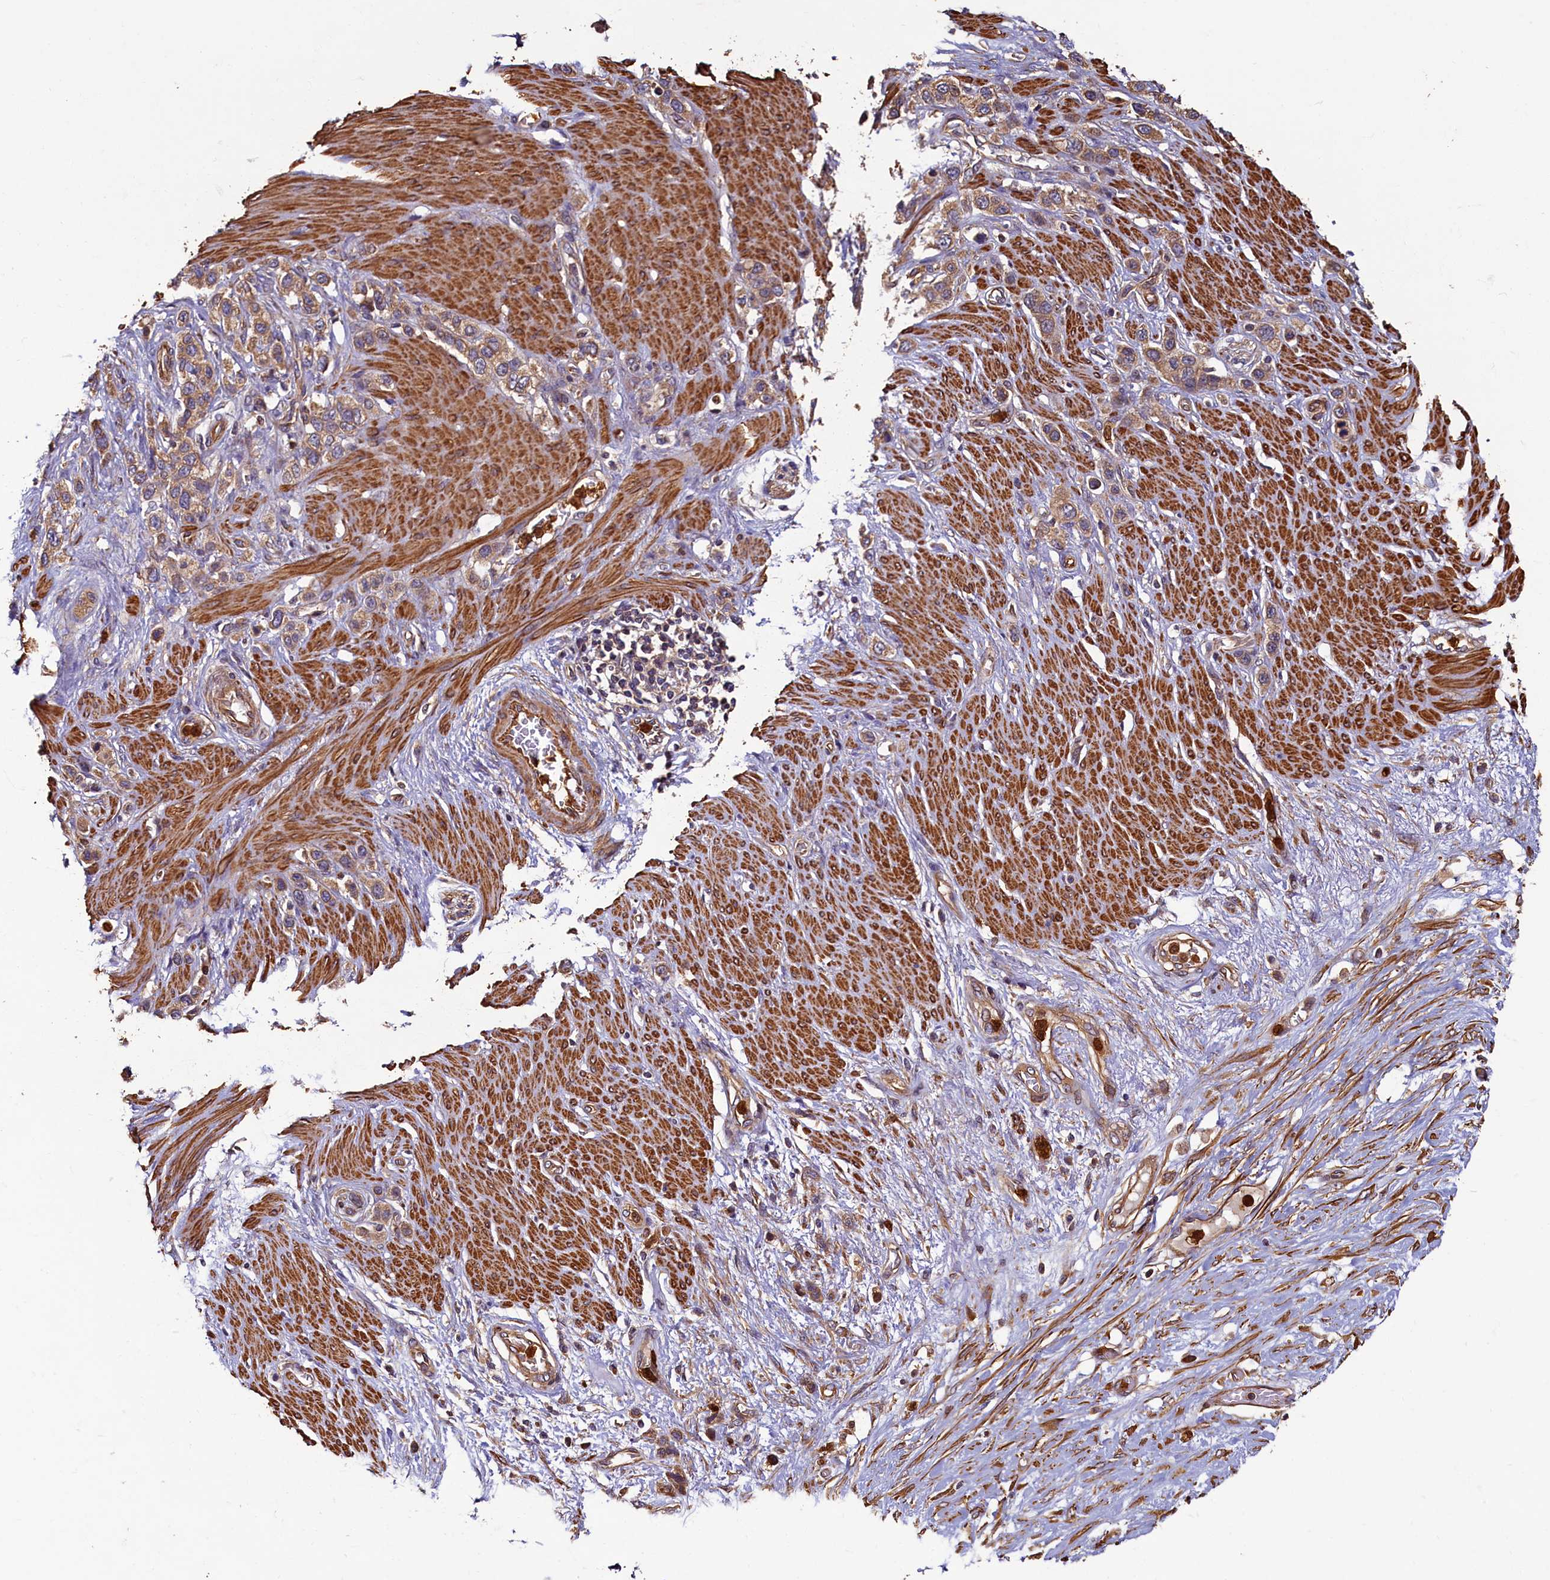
{"staining": {"intensity": "moderate", "quantity": ">75%", "location": "cytoplasmic/membranous"}, "tissue": "stomach cancer", "cell_type": "Tumor cells", "image_type": "cancer", "snomed": [{"axis": "morphology", "description": "Adenocarcinoma, NOS"}, {"axis": "morphology", "description": "Adenocarcinoma, High grade"}, {"axis": "topography", "description": "Stomach, upper"}, {"axis": "topography", "description": "Stomach, lower"}], "caption": "An image of human high-grade adenocarcinoma (stomach) stained for a protein displays moderate cytoplasmic/membranous brown staining in tumor cells.", "gene": "CCDC102B", "patient": {"sex": "female", "age": 65}}